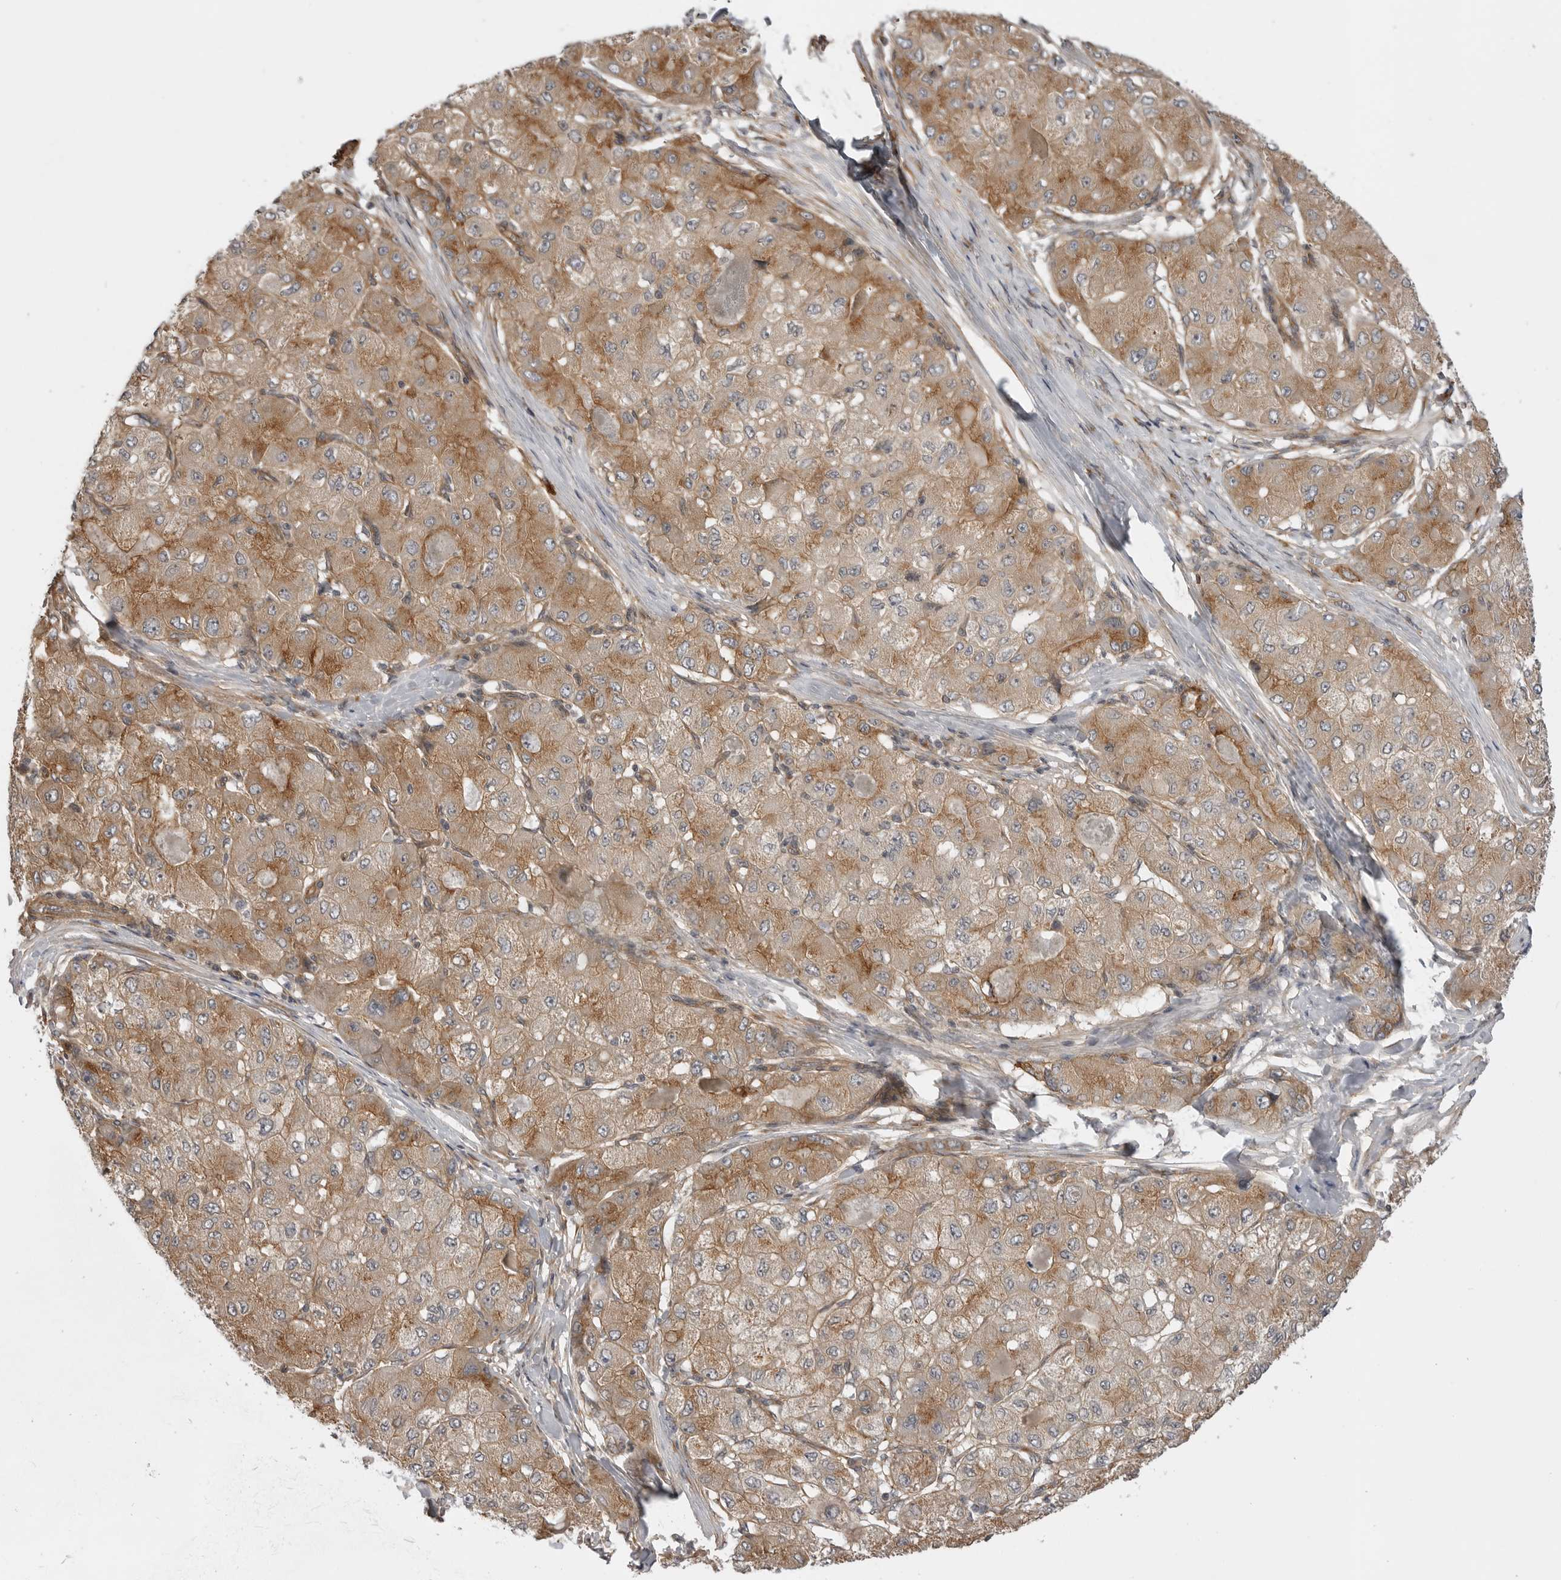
{"staining": {"intensity": "moderate", "quantity": ">75%", "location": "cytoplasmic/membranous"}, "tissue": "liver cancer", "cell_type": "Tumor cells", "image_type": "cancer", "snomed": [{"axis": "morphology", "description": "Carcinoma, Hepatocellular, NOS"}, {"axis": "topography", "description": "Liver"}], "caption": "Immunohistochemical staining of liver cancer (hepatocellular carcinoma) demonstrates moderate cytoplasmic/membranous protein staining in about >75% of tumor cells.", "gene": "LRRC45", "patient": {"sex": "male", "age": 80}}